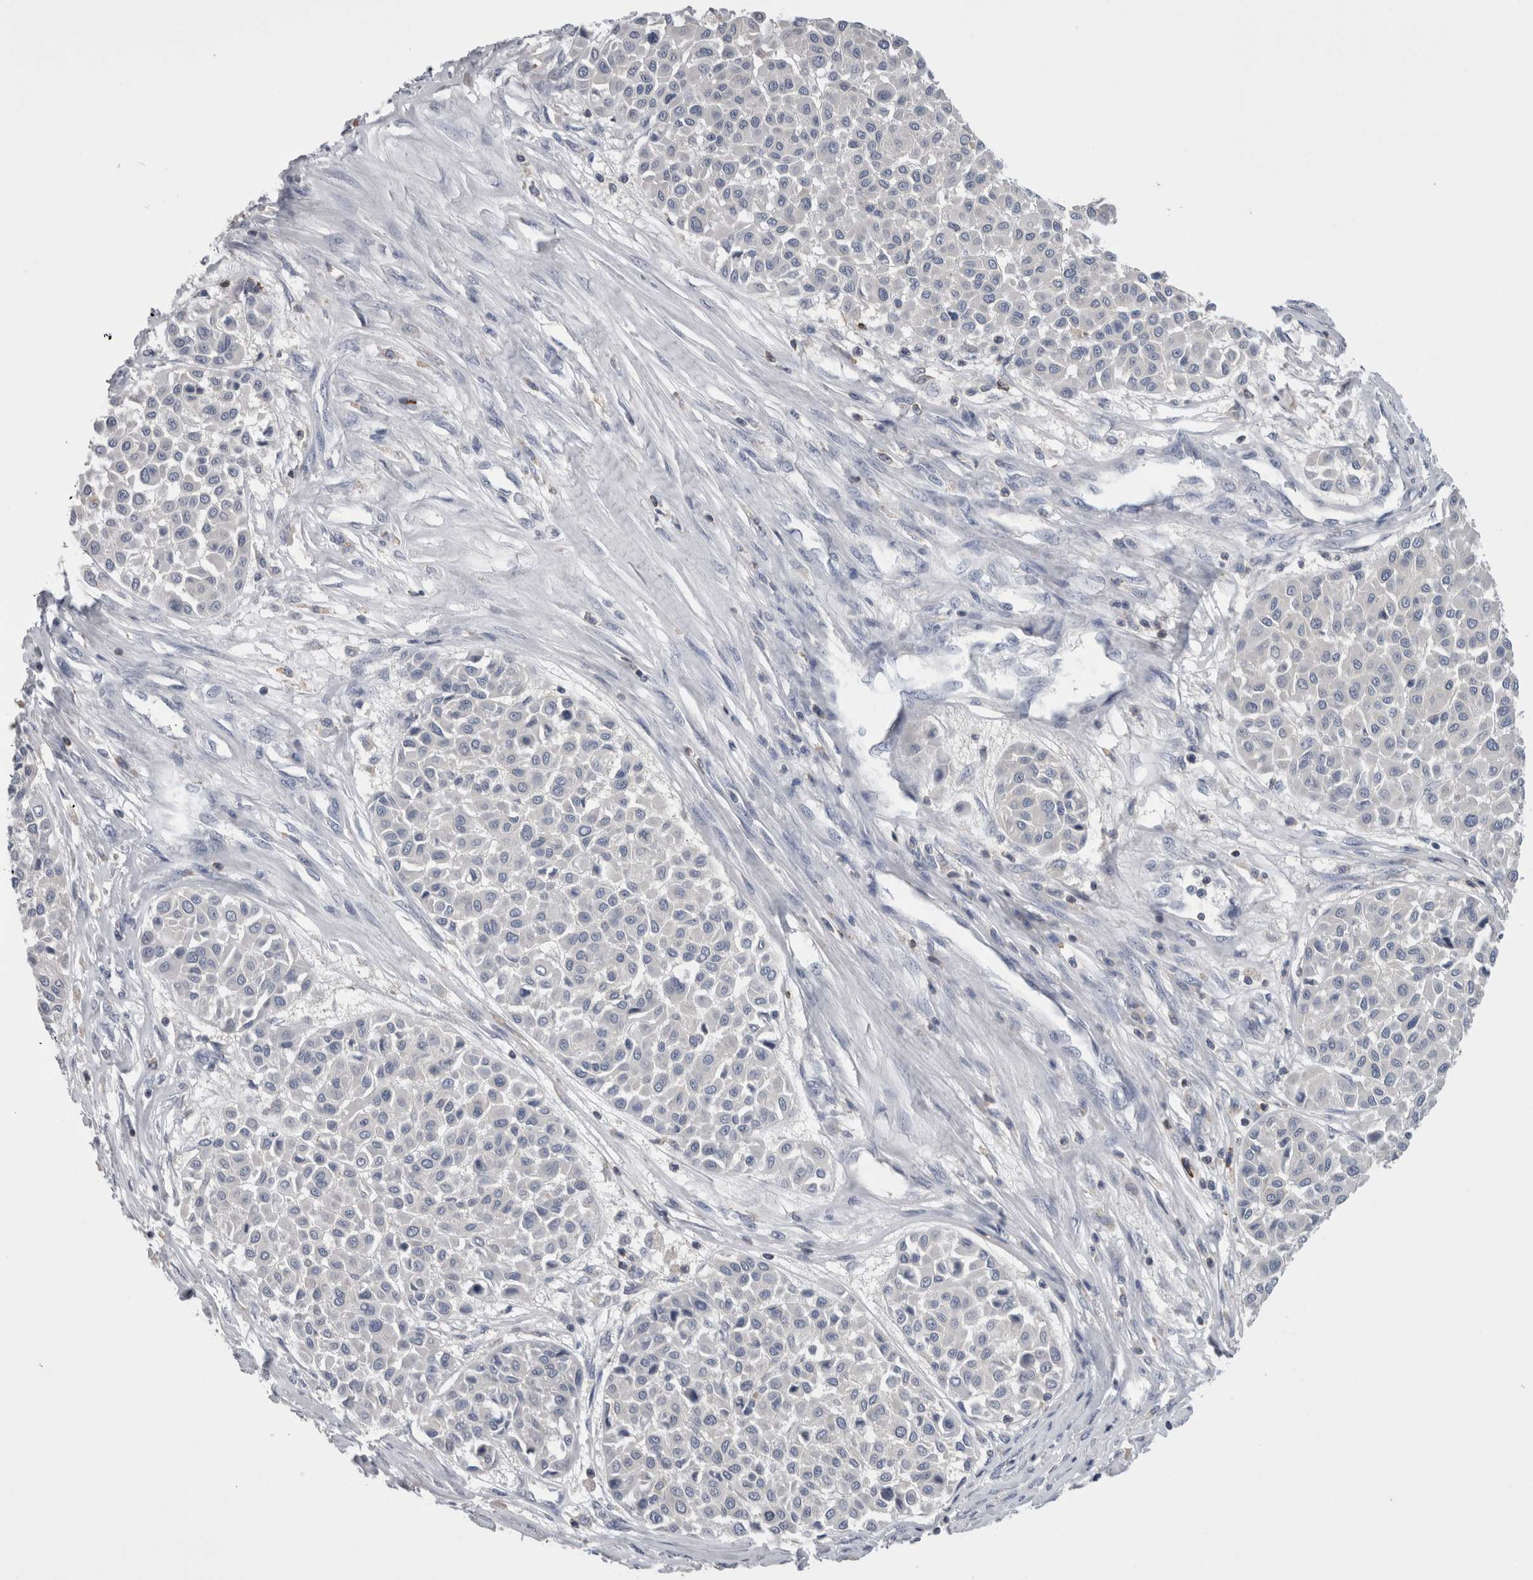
{"staining": {"intensity": "negative", "quantity": "none", "location": "none"}, "tissue": "melanoma", "cell_type": "Tumor cells", "image_type": "cancer", "snomed": [{"axis": "morphology", "description": "Malignant melanoma, Metastatic site"}, {"axis": "topography", "description": "Soft tissue"}], "caption": "The micrograph demonstrates no staining of tumor cells in malignant melanoma (metastatic site). The staining was performed using DAB to visualize the protein expression in brown, while the nuclei were stained in blue with hematoxylin (Magnification: 20x).", "gene": "DCTN6", "patient": {"sex": "male", "age": 41}}